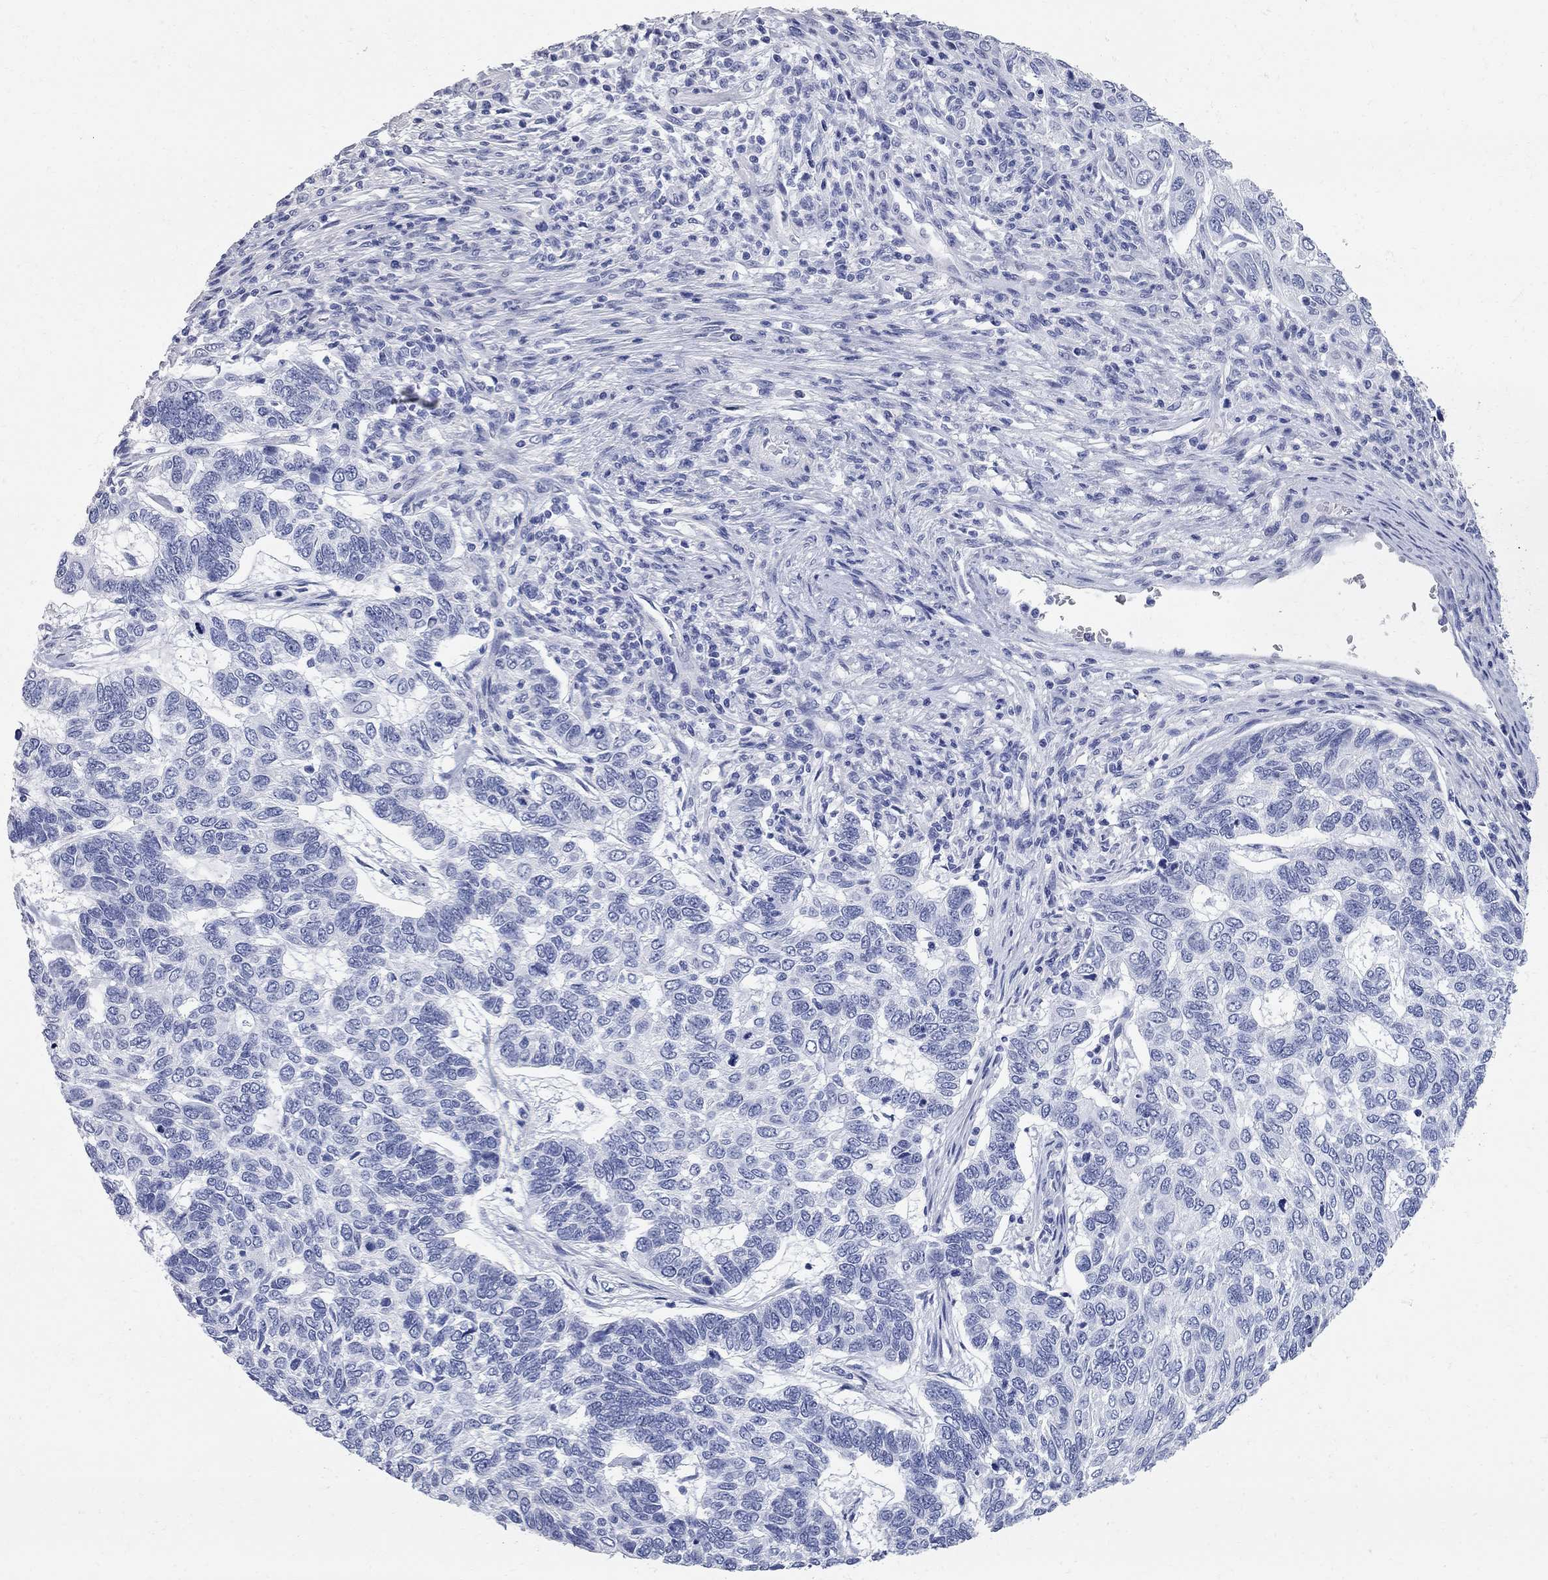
{"staining": {"intensity": "negative", "quantity": "none", "location": "none"}, "tissue": "skin cancer", "cell_type": "Tumor cells", "image_type": "cancer", "snomed": [{"axis": "morphology", "description": "Basal cell carcinoma"}, {"axis": "topography", "description": "Skin"}], "caption": "This is an immunohistochemistry (IHC) image of skin cancer. There is no expression in tumor cells.", "gene": "BPIFB1", "patient": {"sex": "female", "age": 65}}